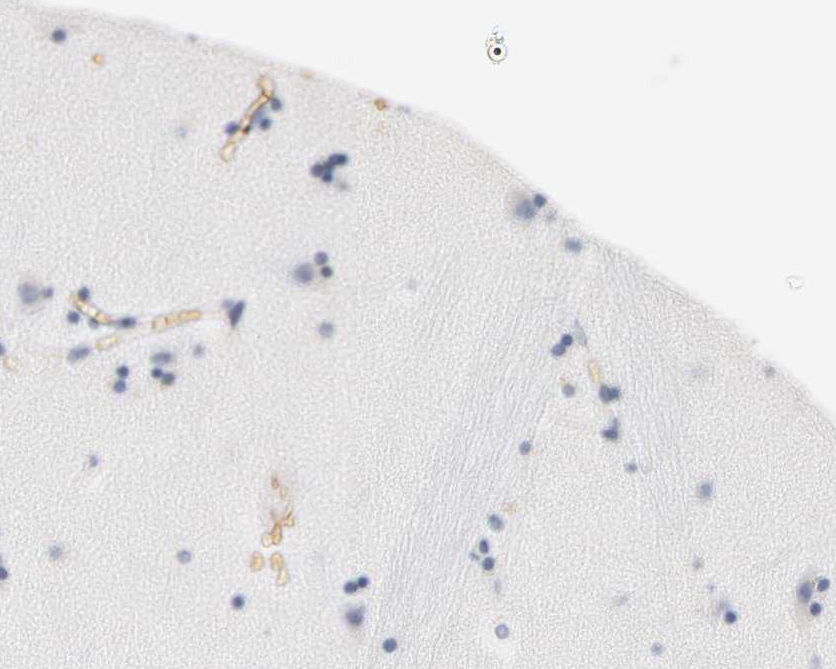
{"staining": {"intensity": "weak", "quantity": "<25%", "location": "cytoplasmic/membranous"}, "tissue": "caudate", "cell_type": "Glial cells", "image_type": "normal", "snomed": [{"axis": "morphology", "description": "Normal tissue, NOS"}, {"axis": "topography", "description": "Lateral ventricle wall"}], "caption": "This is a histopathology image of IHC staining of benign caudate, which shows no positivity in glial cells.", "gene": "UCKL1", "patient": {"sex": "male", "age": 45}}